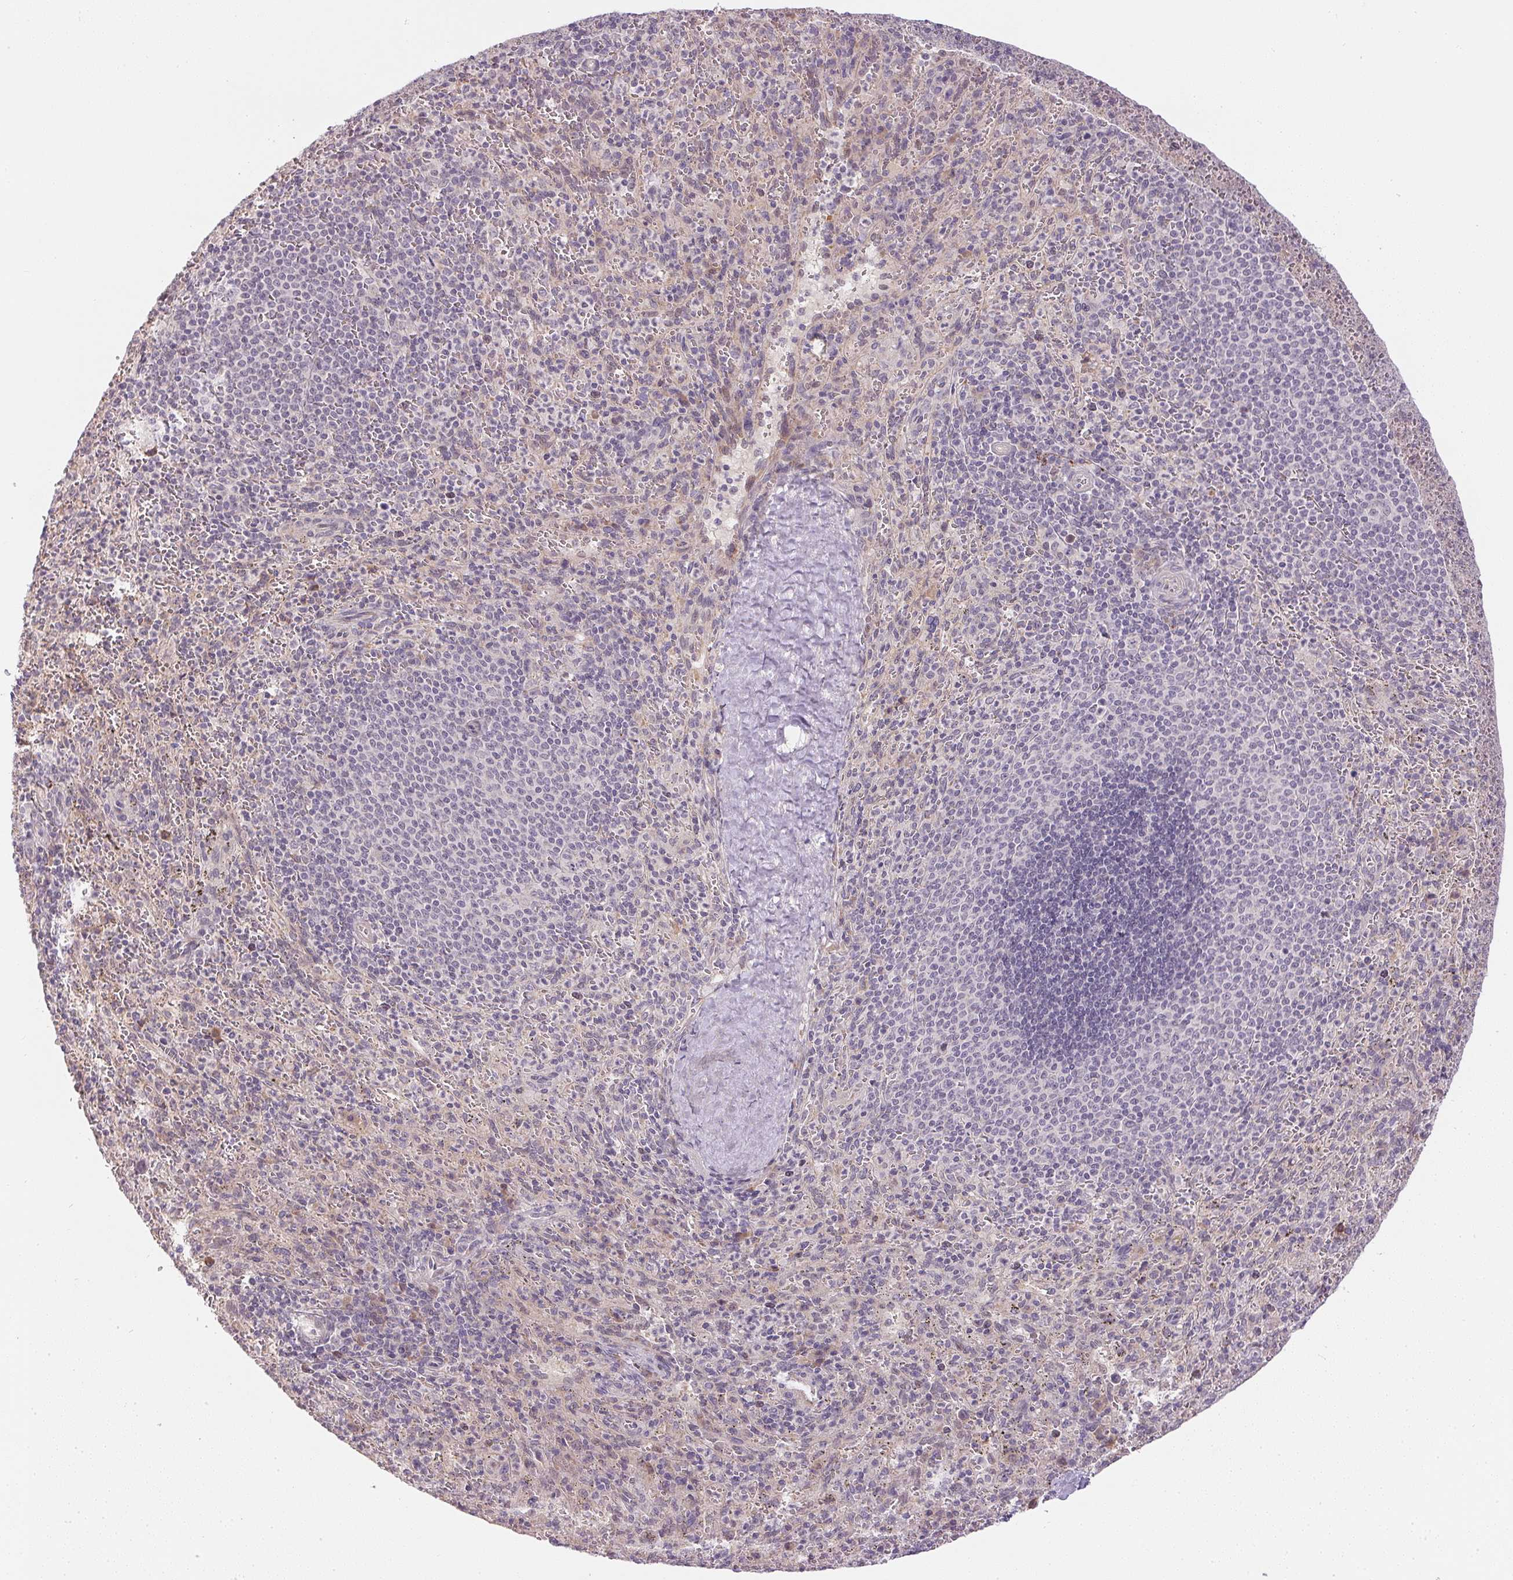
{"staining": {"intensity": "negative", "quantity": "none", "location": "none"}, "tissue": "spleen", "cell_type": "Cells in red pulp", "image_type": "normal", "snomed": [{"axis": "morphology", "description": "Normal tissue, NOS"}, {"axis": "topography", "description": "Spleen"}], "caption": "A high-resolution micrograph shows immunohistochemistry (IHC) staining of normal spleen, which shows no significant expression in cells in red pulp.", "gene": "TTC23L", "patient": {"sex": "male", "age": 57}}